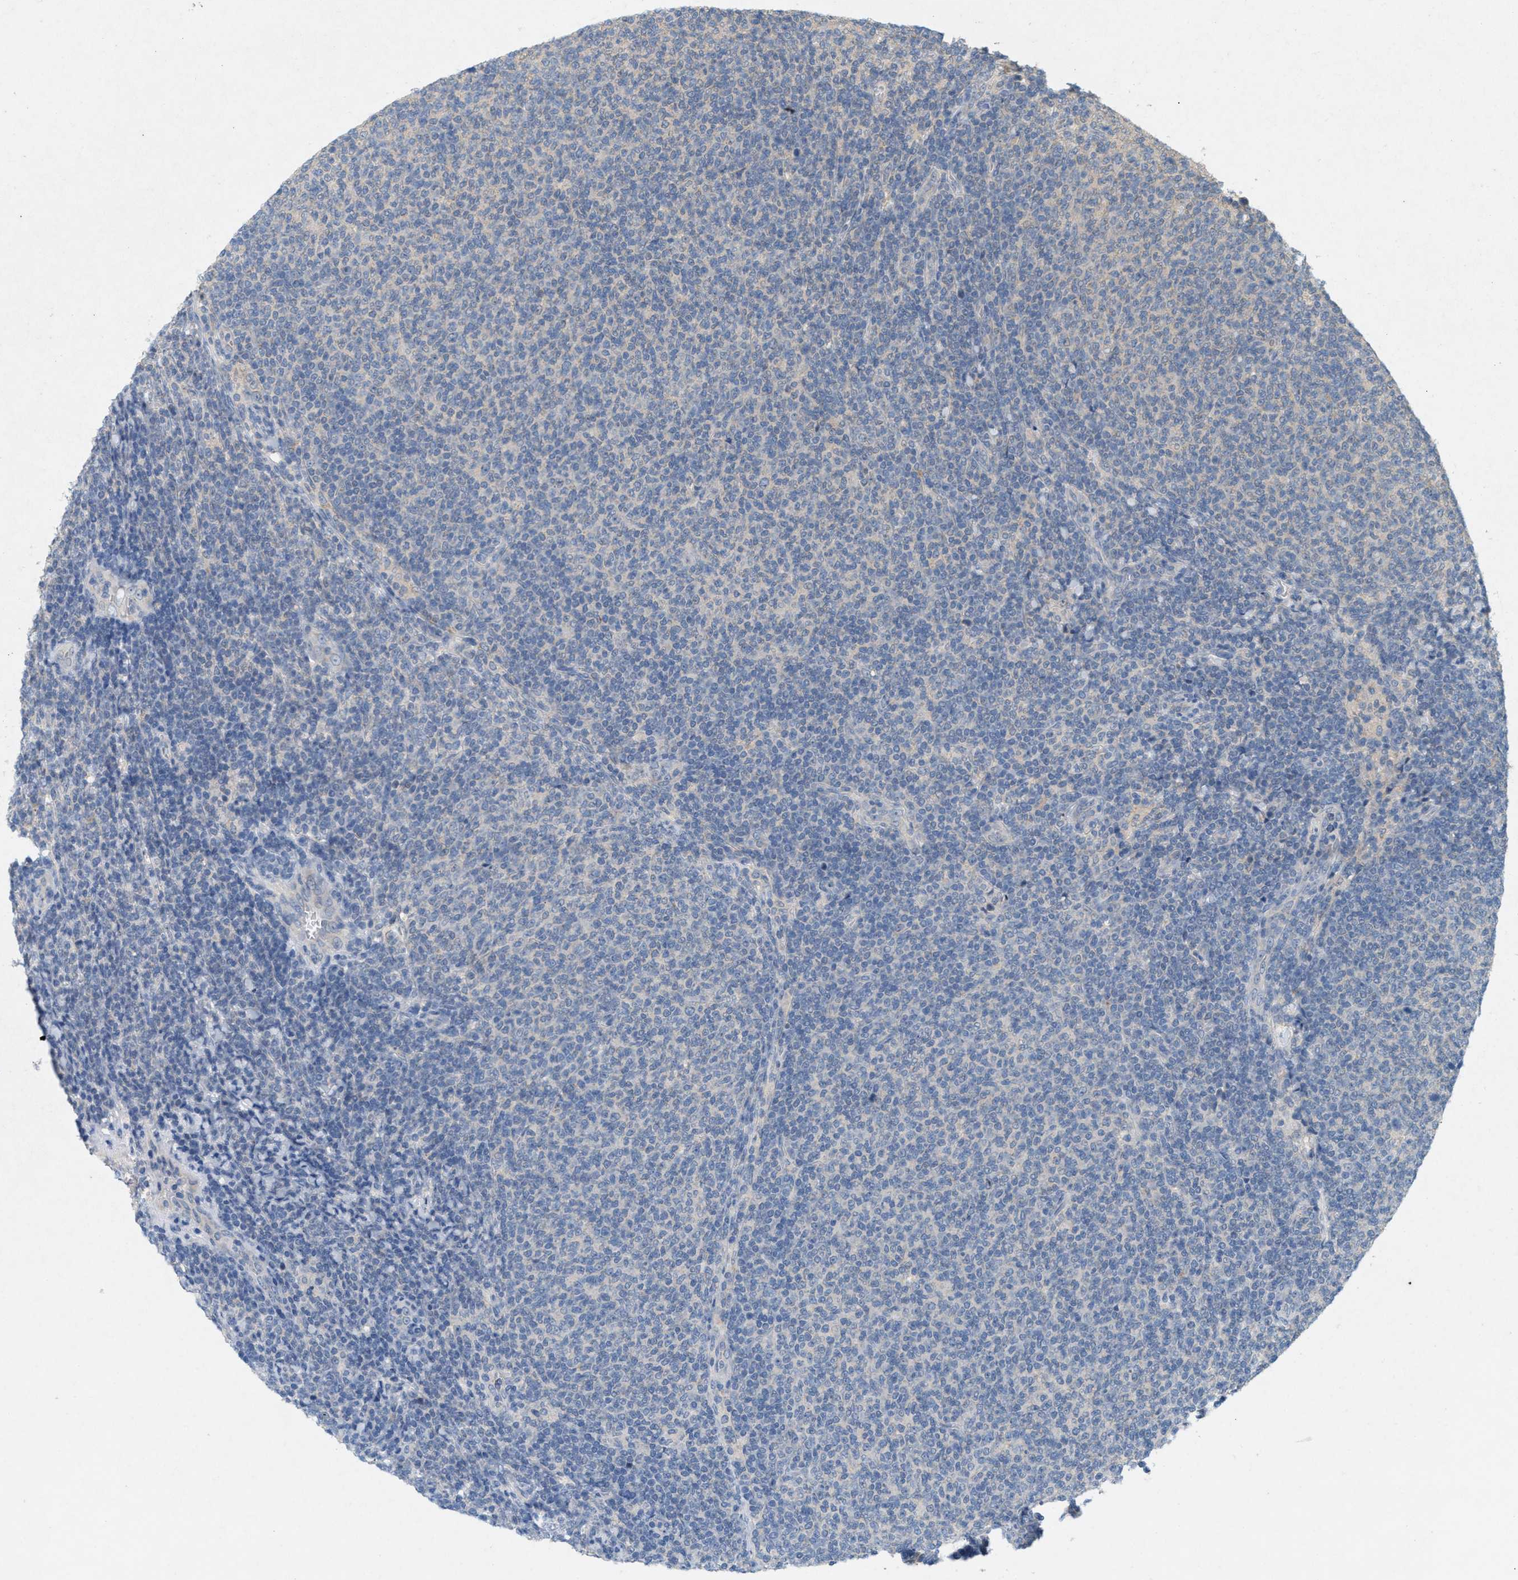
{"staining": {"intensity": "negative", "quantity": "none", "location": "none"}, "tissue": "lymphoma", "cell_type": "Tumor cells", "image_type": "cancer", "snomed": [{"axis": "morphology", "description": "Malignant lymphoma, non-Hodgkin's type, Low grade"}, {"axis": "topography", "description": "Lymph node"}], "caption": "An immunohistochemistry (IHC) photomicrograph of lymphoma is shown. There is no staining in tumor cells of lymphoma.", "gene": "DCAF7", "patient": {"sex": "male", "age": 66}}